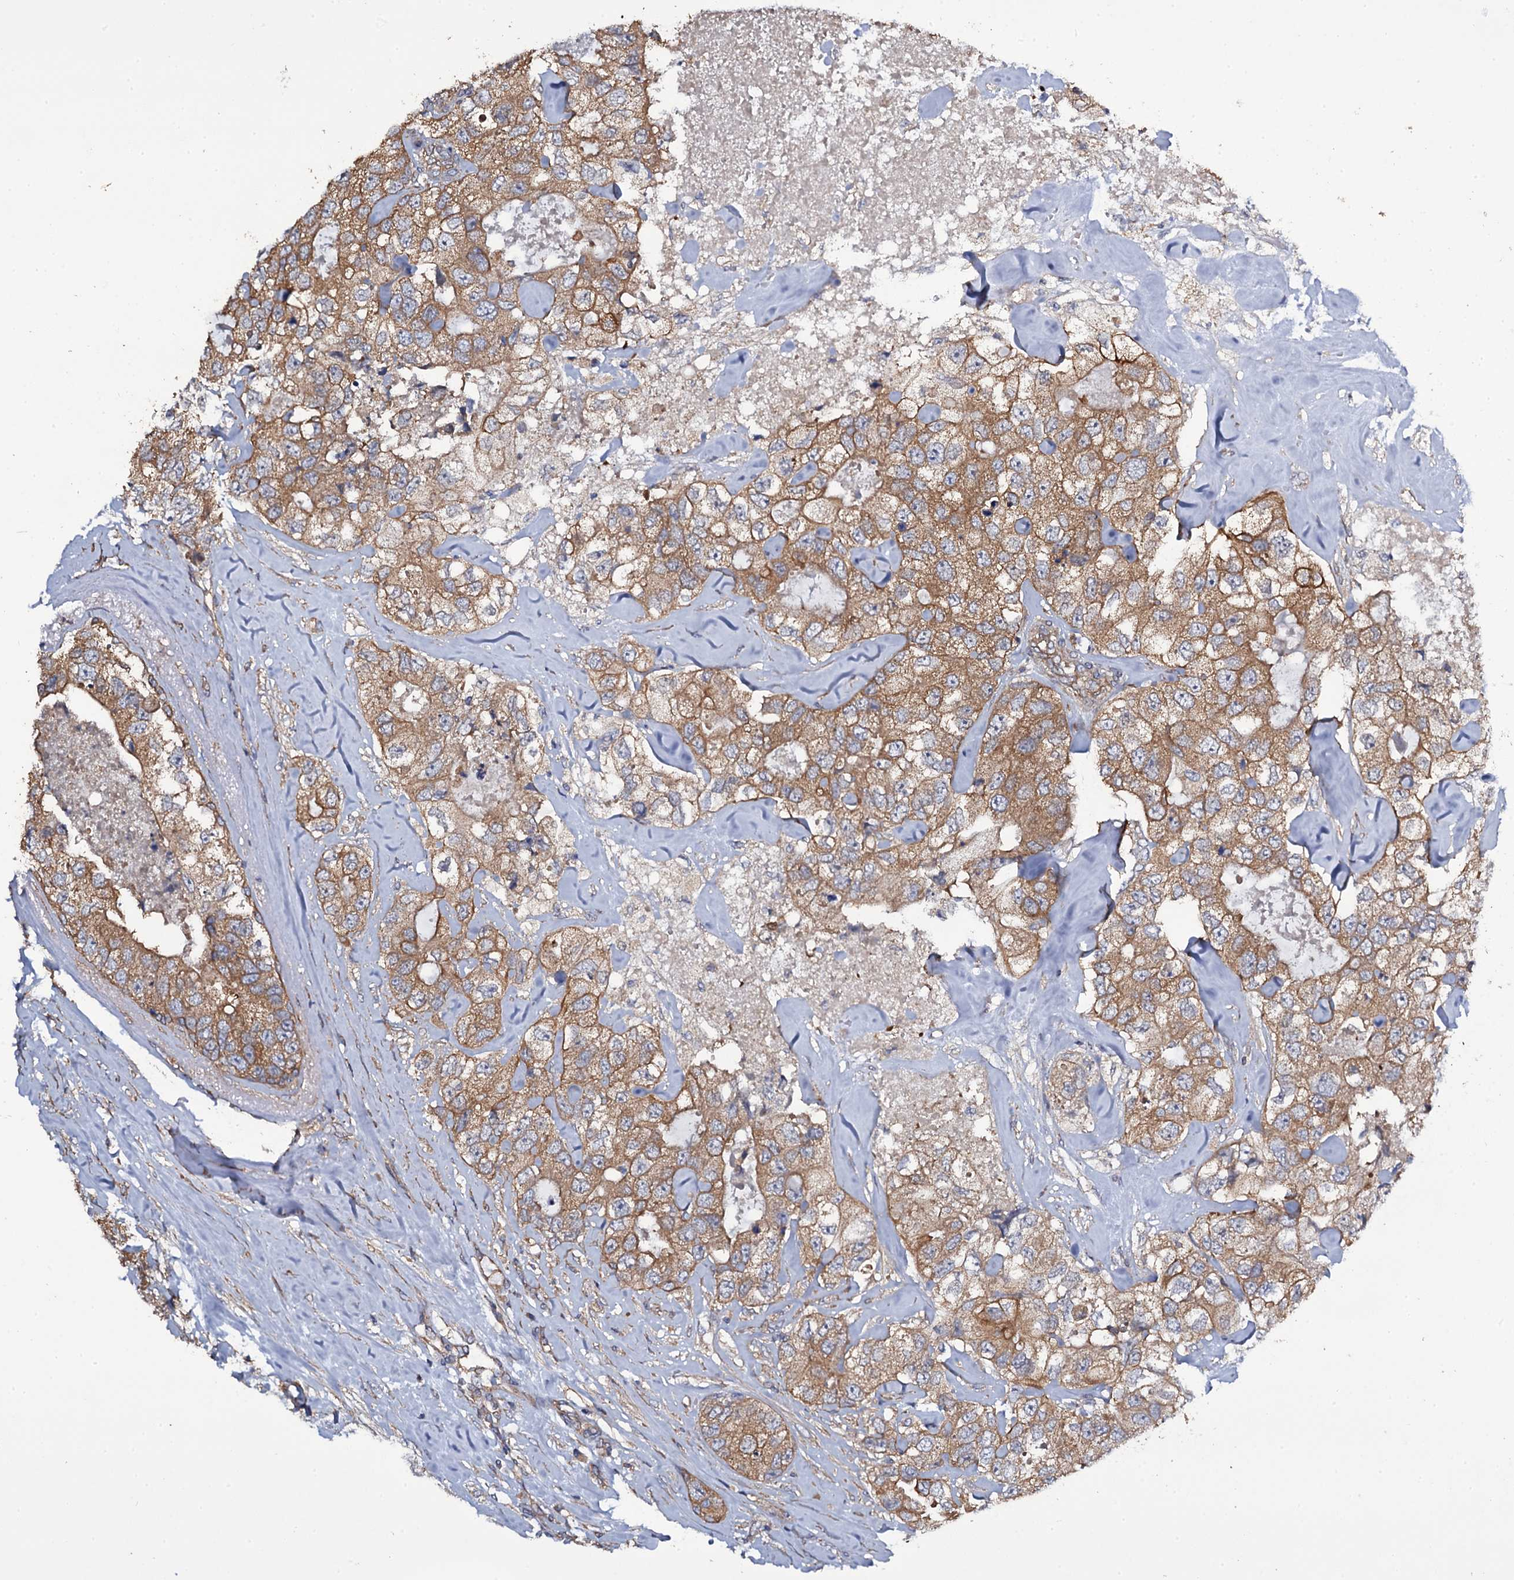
{"staining": {"intensity": "moderate", "quantity": ">75%", "location": "cytoplasmic/membranous"}, "tissue": "breast cancer", "cell_type": "Tumor cells", "image_type": "cancer", "snomed": [{"axis": "morphology", "description": "Duct carcinoma"}, {"axis": "topography", "description": "Breast"}], "caption": "A histopathology image showing moderate cytoplasmic/membranous staining in approximately >75% of tumor cells in breast cancer, as visualized by brown immunohistochemical staining.", "gene": "TTC23", "patient": {"sex": "female", "age": 62}}